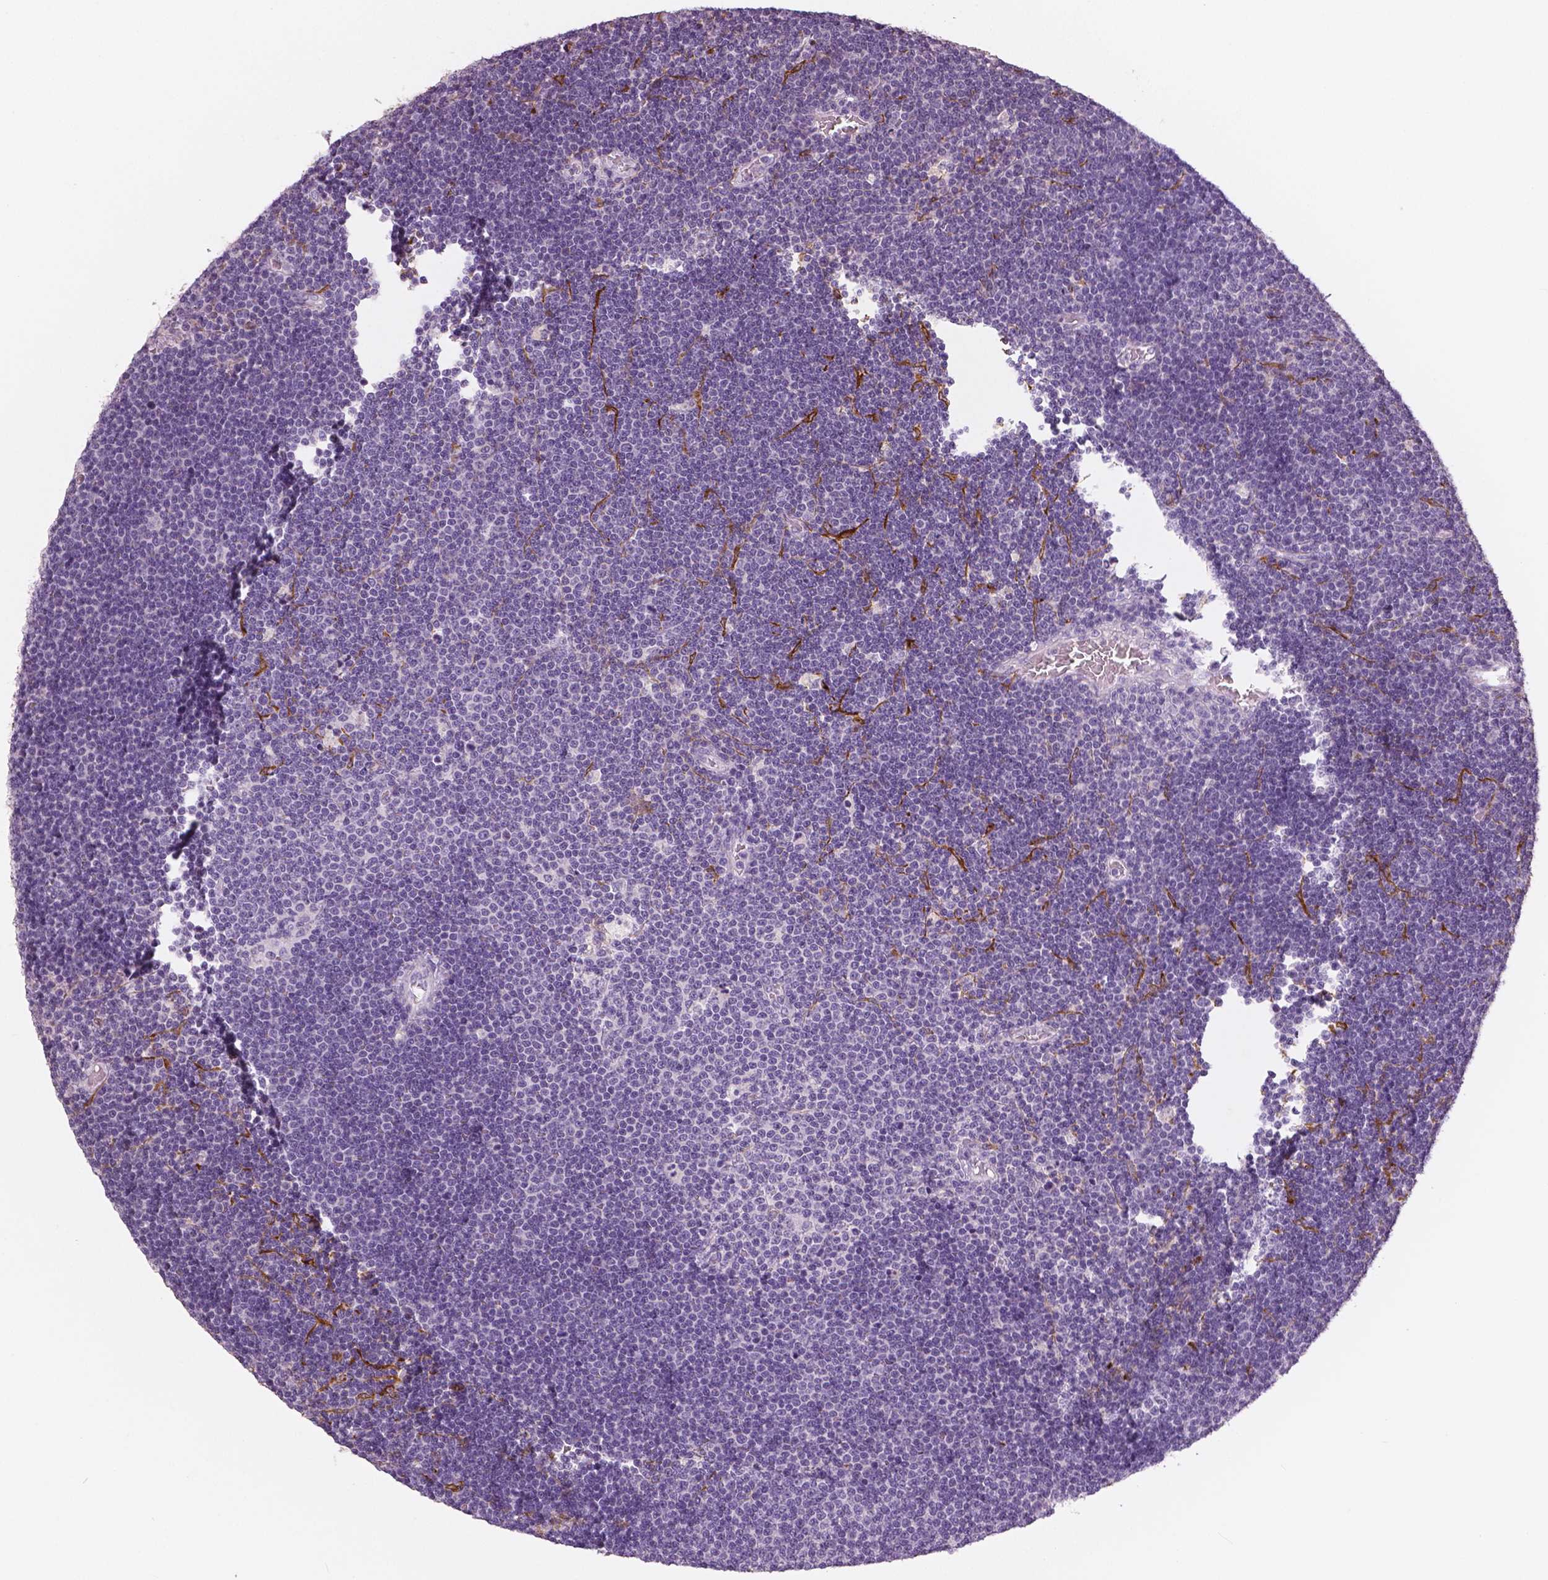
{"staining": {"intensity": "negative", "quantity": "none", "location": "none"}, "tissue": "lymphoma", "cell_type": "Tumor cells", "image_type": "cancer", "snomed": [{"axis": "morphology", "description": "Malignant lymphoma, non-Hodgkin's type, Low grade"}, {"axis": "topography", "description": "Brain"}], "caption": "Tumor cells are negative for protein expression in human lymphoma. (Immunohistochemistry, brightfield microscopy, high magnification).", "gene": "NECAB1", "patient": {"sex": "female", "age": 66}}